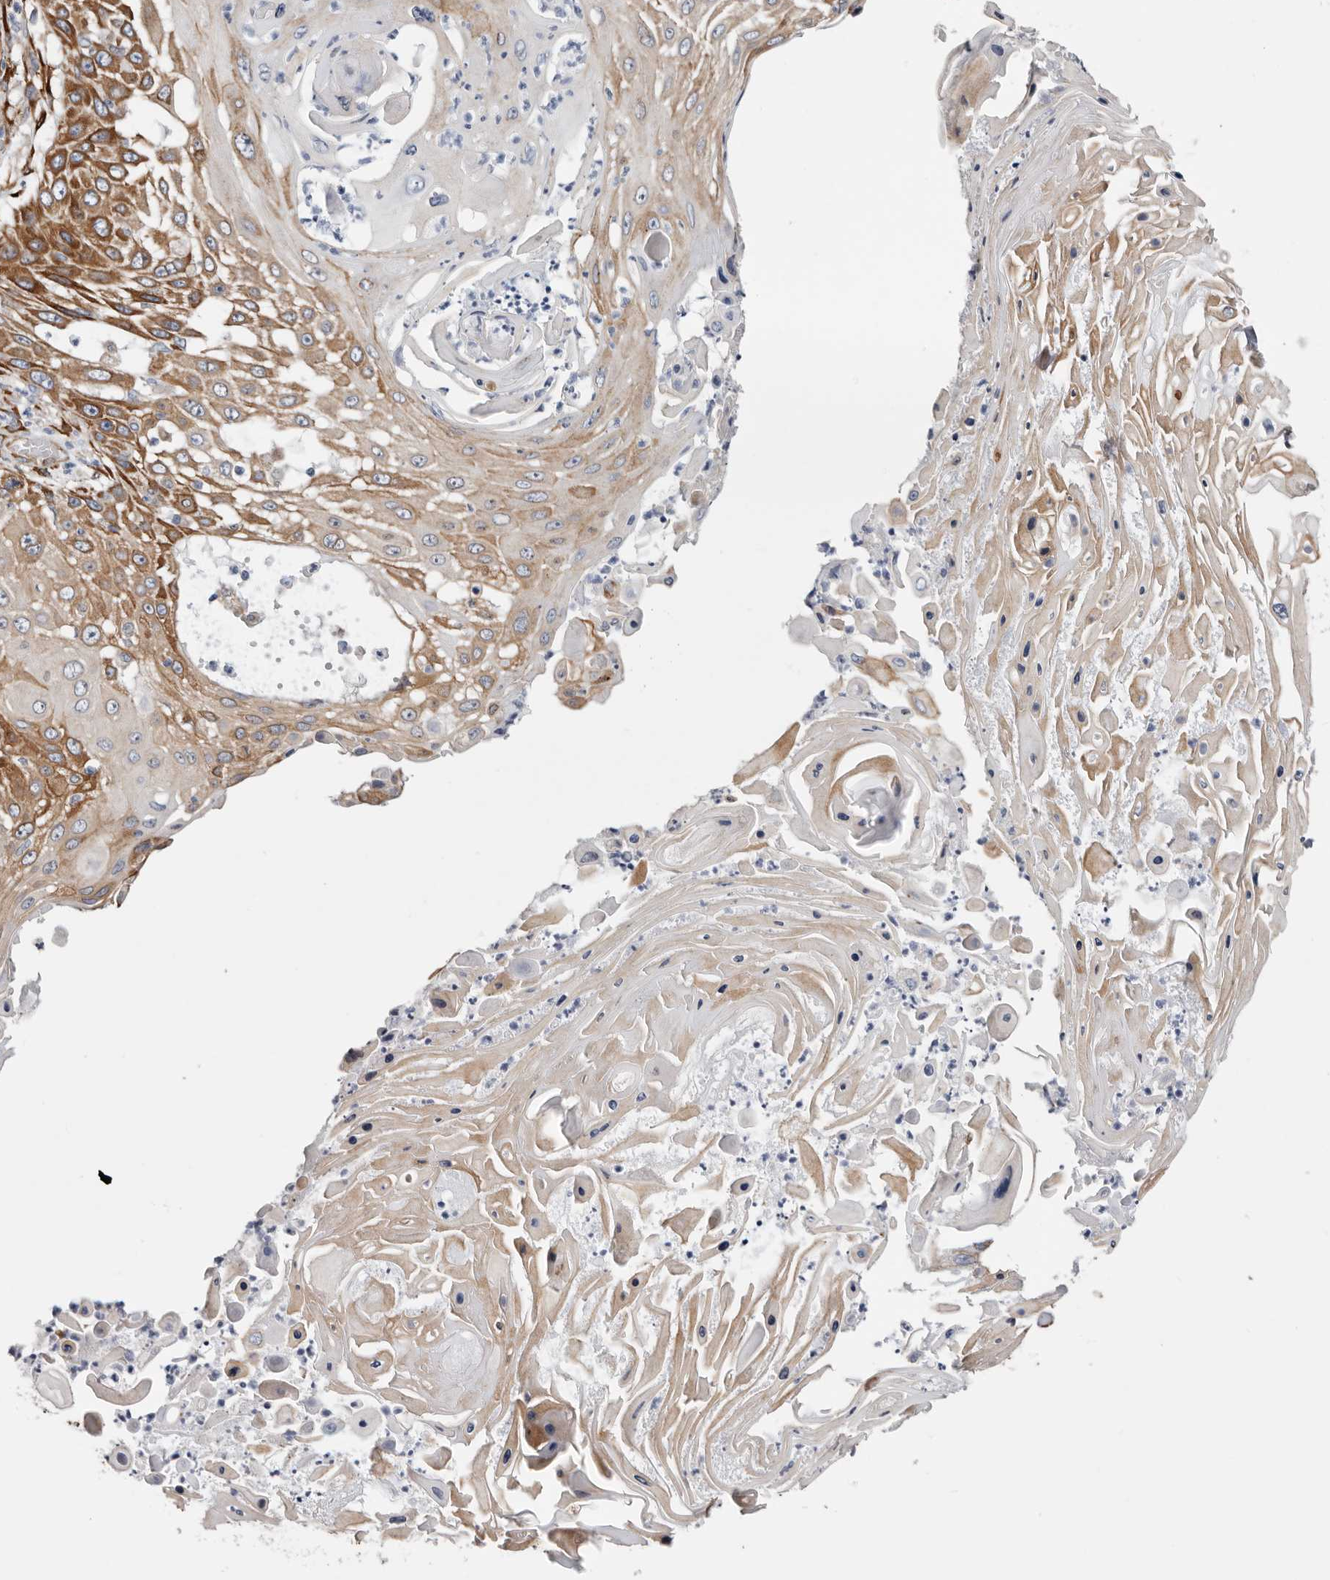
{"staining": {"intensity": "moderate", "quantity": ">75%", "location": "cytoplasmic/membranous"}, "tissue": "skin cancer", "cell_type": "Tumor cells", "image_type": "cancer", "snomed": [{"axis": "morphology", "description": "Squamous cell carcinoma, NOS"}, {"axis": "topography", "description": "Skin"}], "caption": "IHC micrograph of skin cancer stained for a protein (brown), which exhibits medium levels of moderate cytoplasmic/membranous staining in approximately >75% of tumor cells.", "gene": "SEMA3E", "patient": {"sex": "female", "age": 44}}